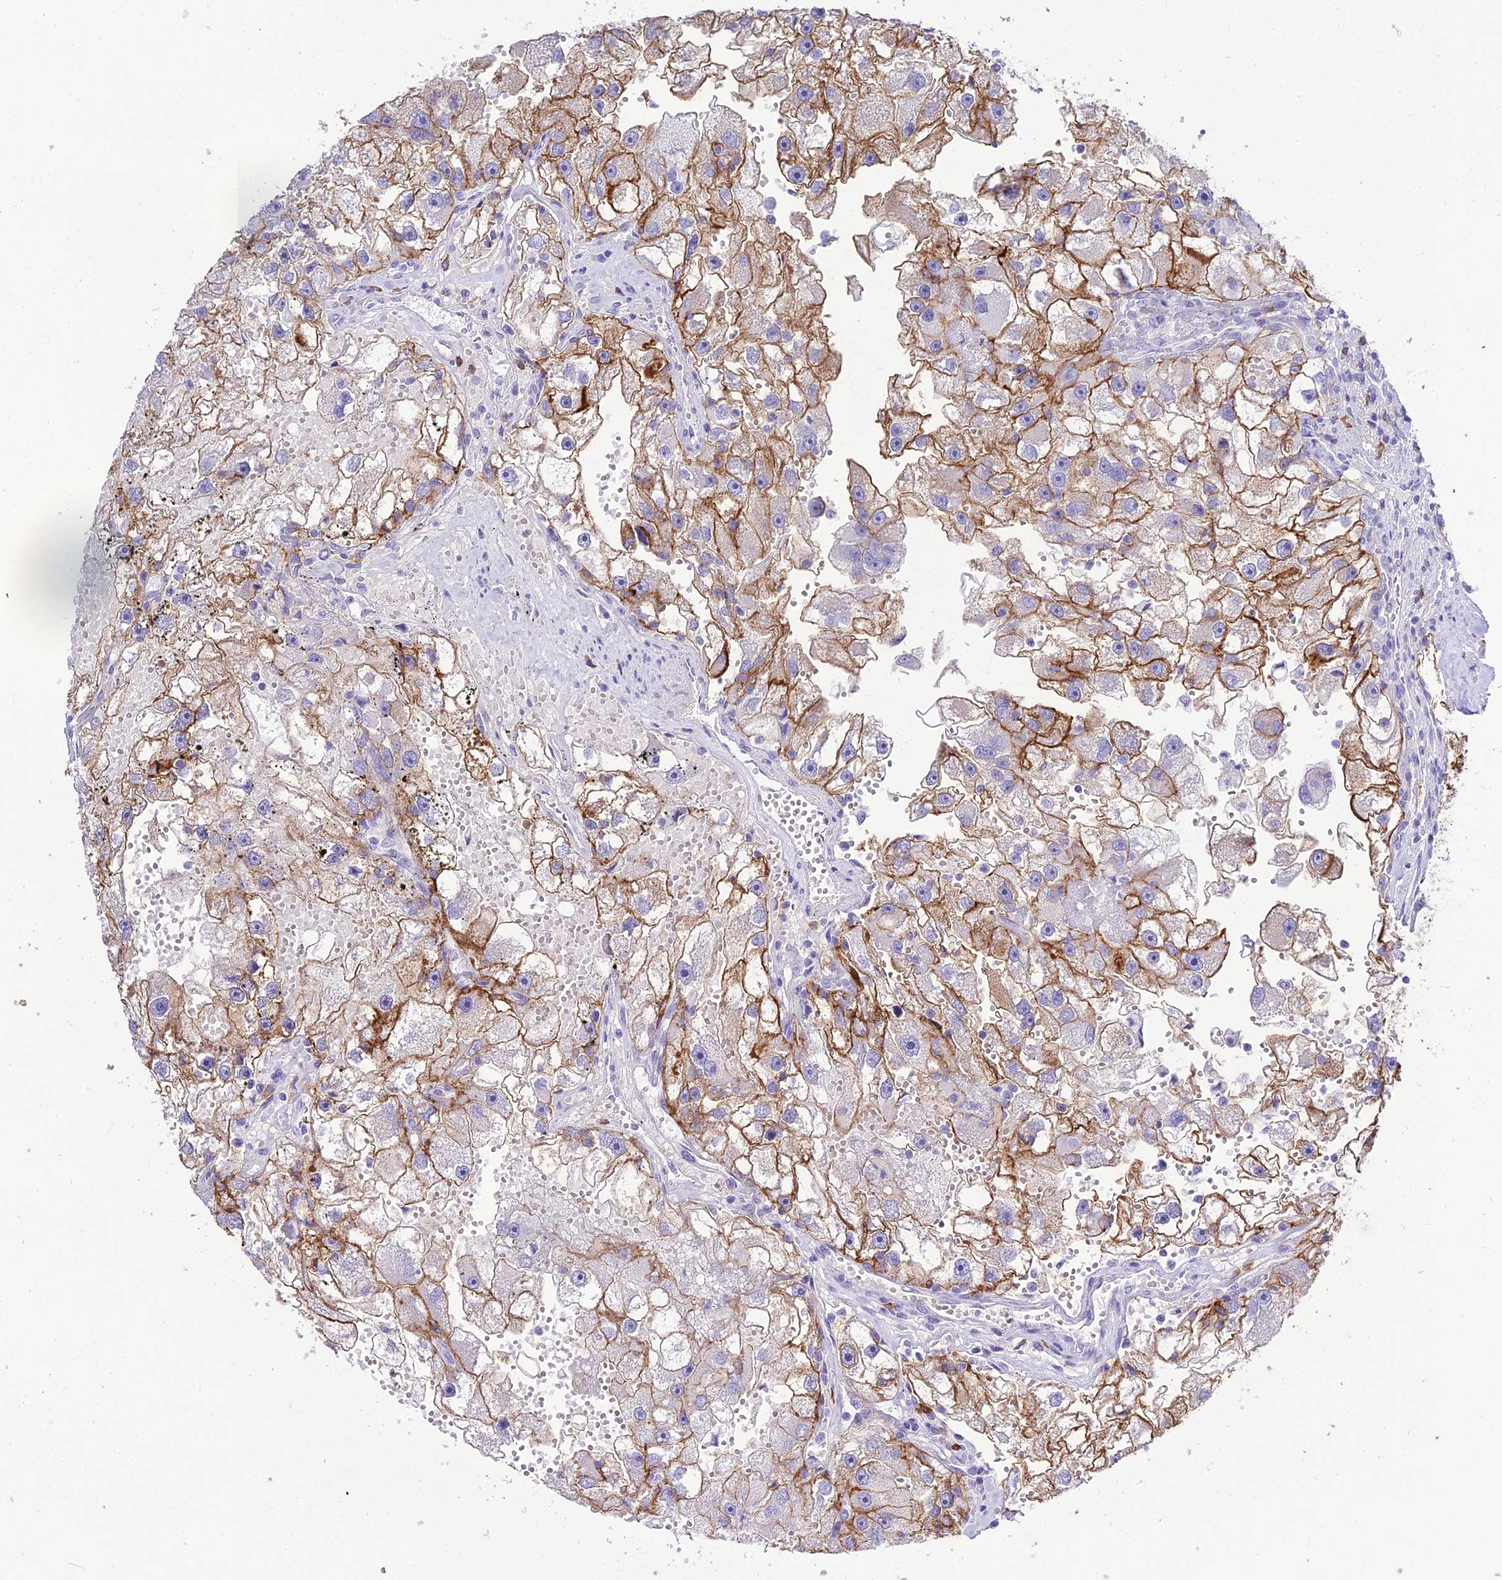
{"staining": {"intensity": "strong", "quantity": "25%-75%", "location": "cytoplasmic/membranous"}, "tissue": "renal cancer", "cell_type": "Tumor cells", "image_type": "cancer", "snomed": [{"axis": "morphology", "description": "Adenocarcinoma, NOS"}, {"axis": "topography", "description": "Kidney"}], "caption": "Immunohistochemistry of adenocarcinoma (renal) reveals high levels of strong cytoplasmic/membranous expression in approximately 25%-75% of tumor cells. Using DAB (3,3'-diaminobenzidine) (brown) and hematoxylin (blue) stains, captured at high magnification using brightfield microscopy.", "gene": "OR1Q1", "patient": {"sex": "male", "age": 63}}